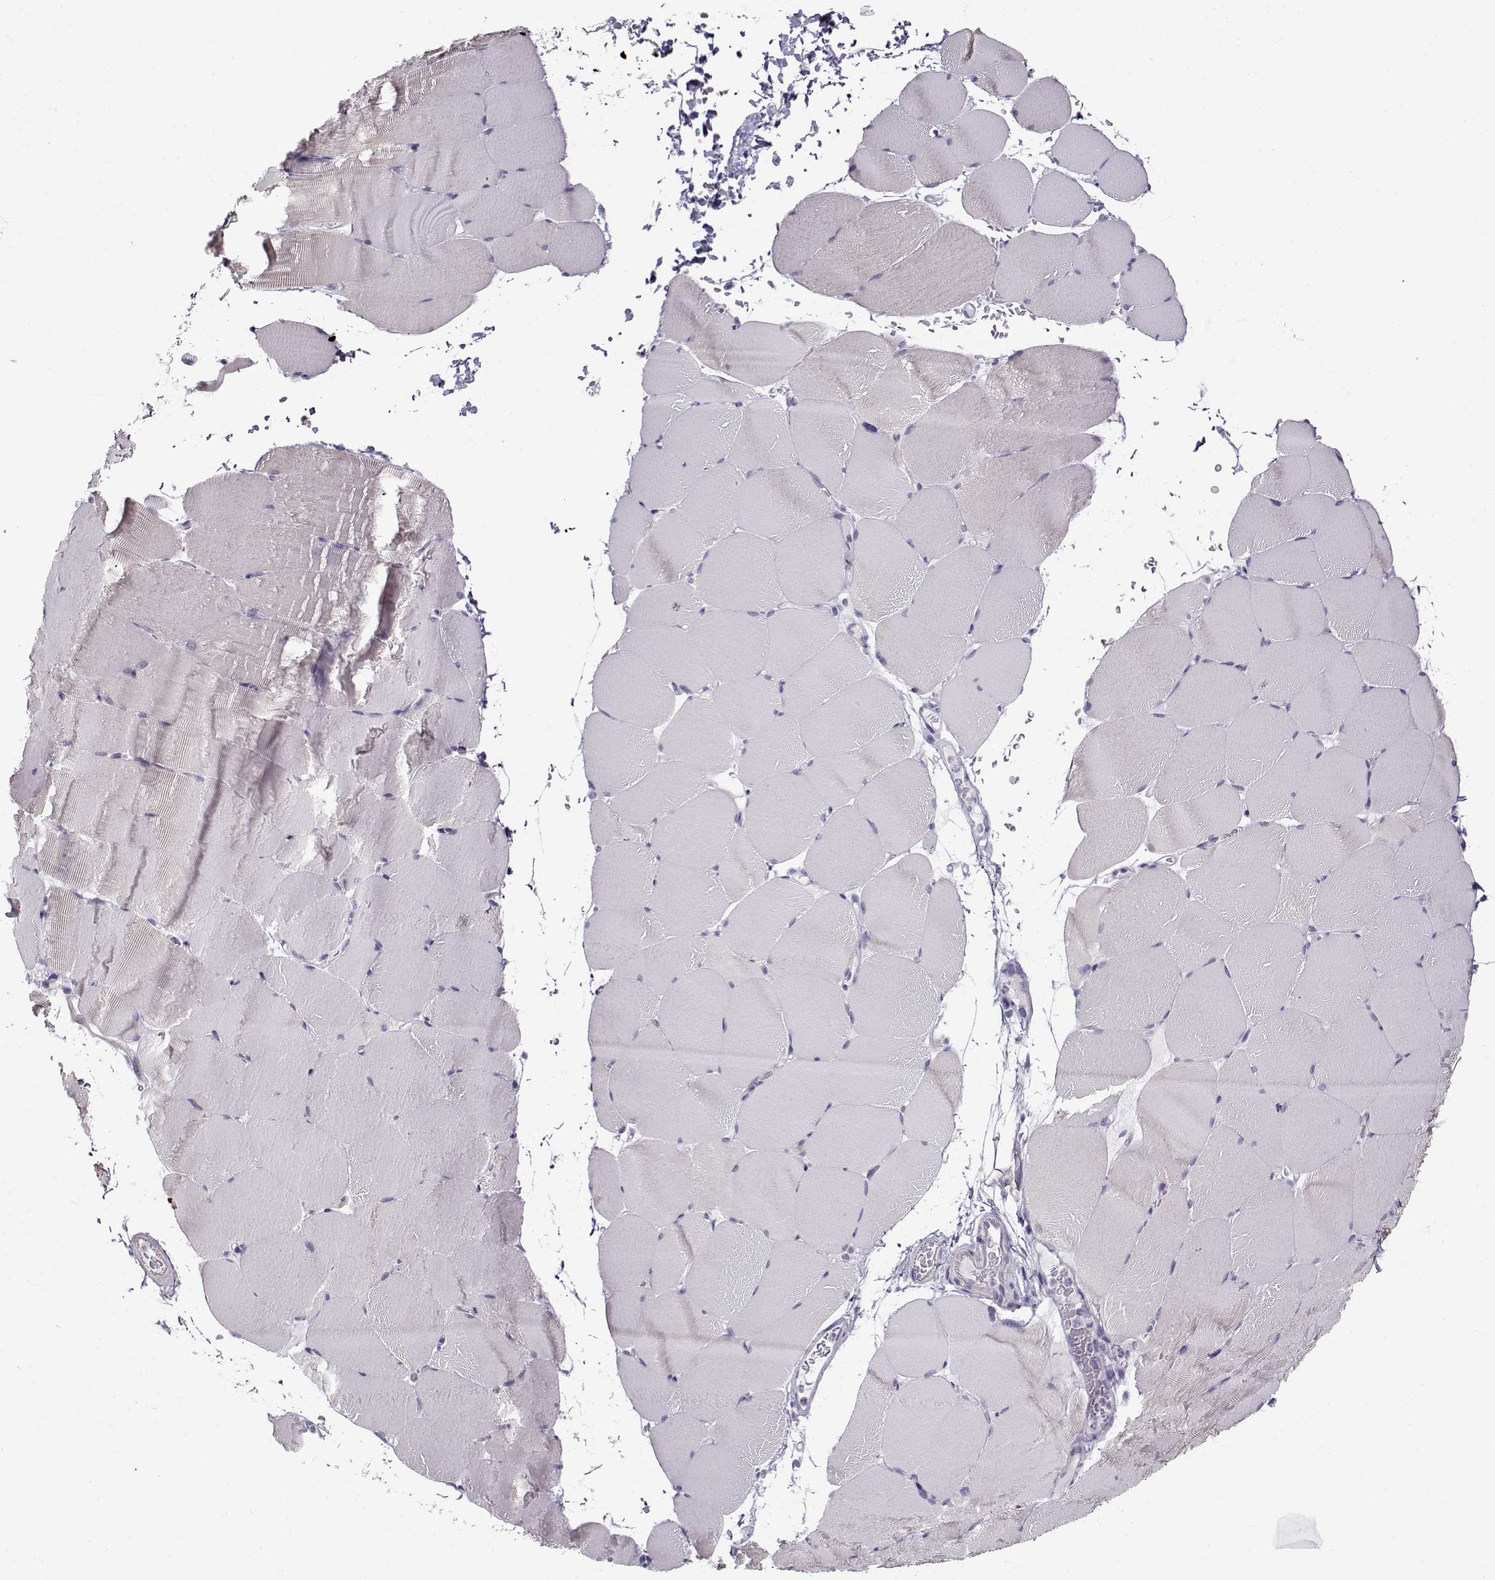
{"staining": {"intensity": "negative", "quantity": "none", "location": "none"}, "tissue": "skeletal muscle", "cell_type": "Myocytes", "image_type": "normal", "snomed": [{"axis": "morphology", "description": "Normal tissue, NOS"}, {"axis": "topography", "description": "Skeletal muscle"}], "caption": "IHC of unremarkable human skeletal muscle displays no positivity in myocytes. (DAB immunohistochemistry (IHC) visualized using brightfield microscopy, high magnification).", "gene": "TEX55", "patient": {"sex": "female", "age": 37}}